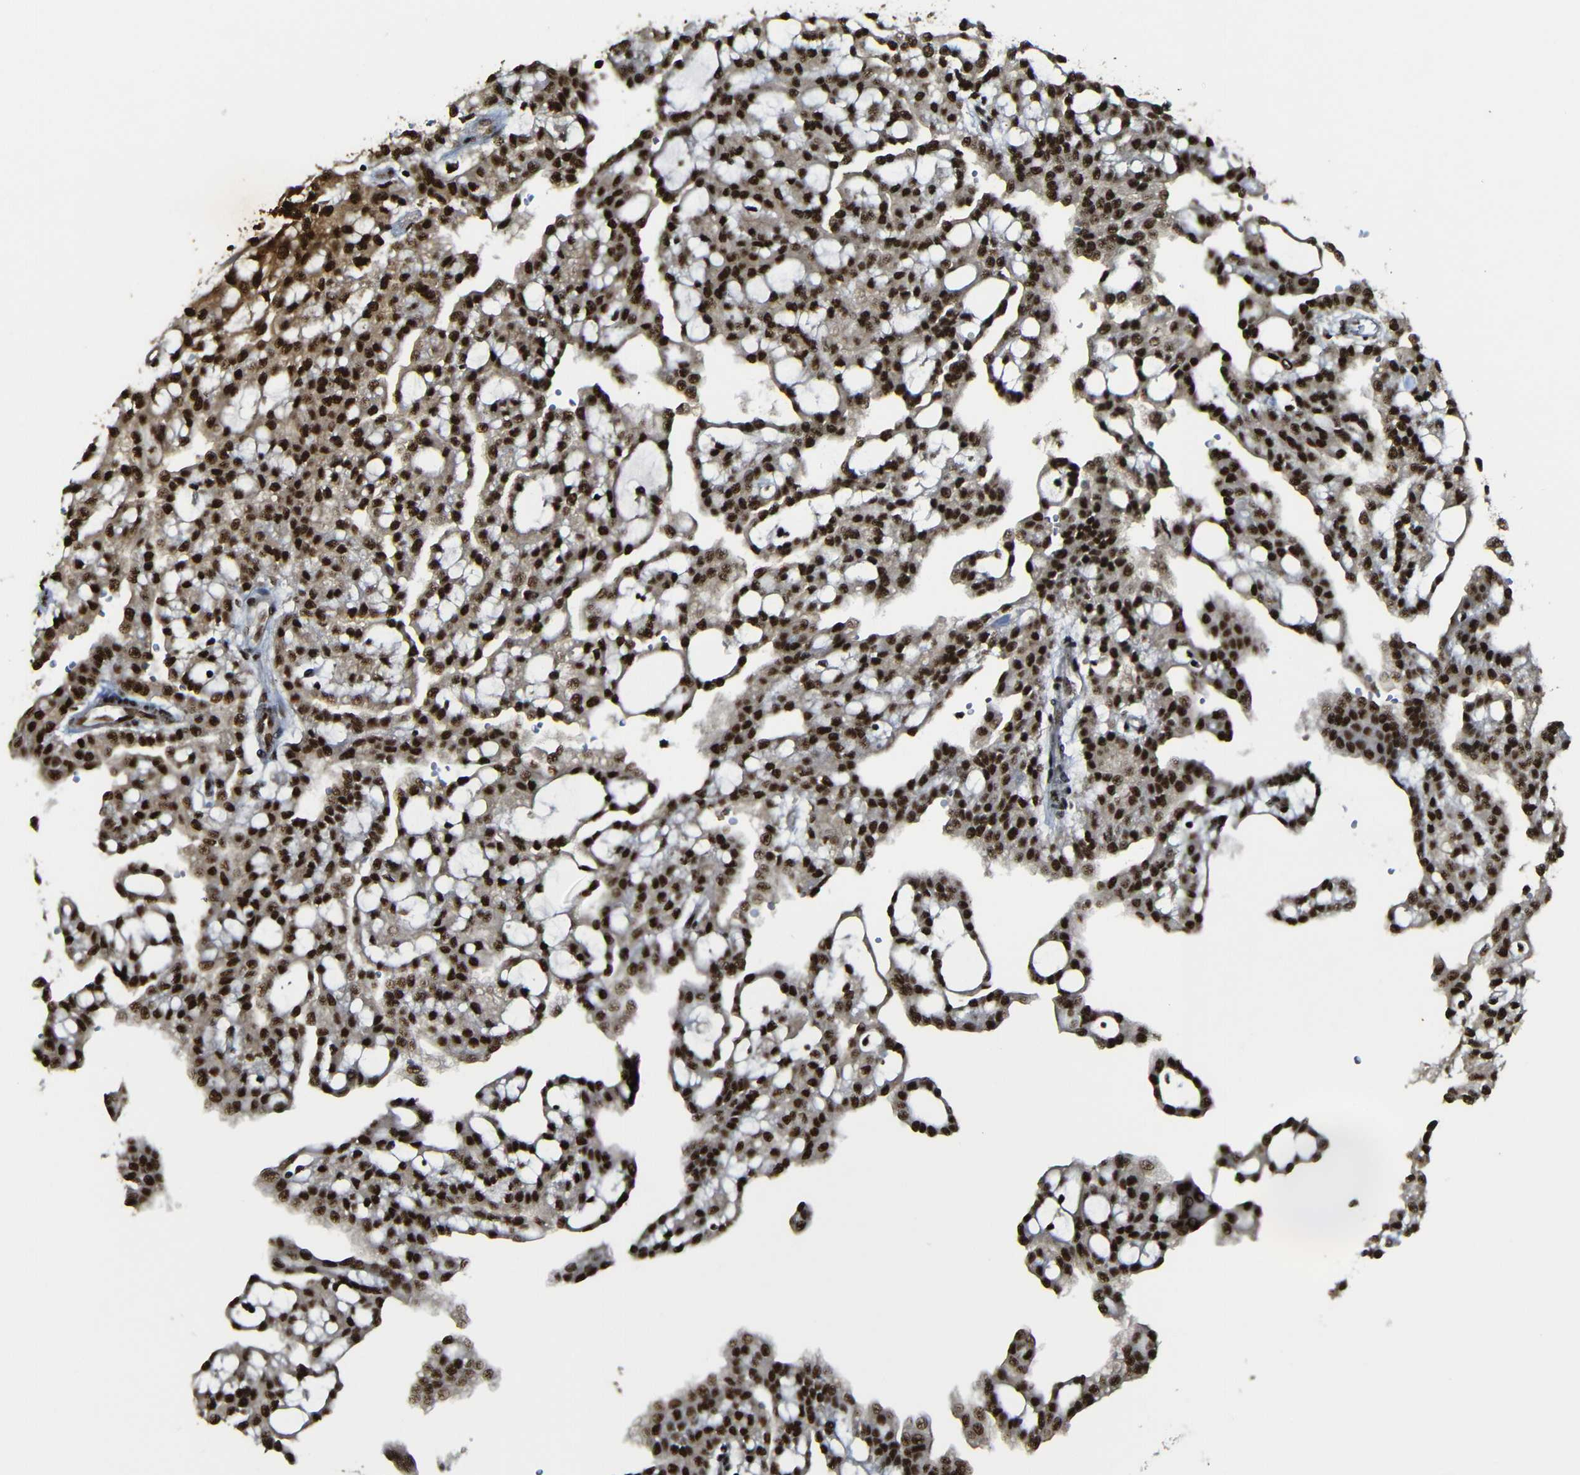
{"staining": {"intensity": "strong", "quantity": ">75%", "location": "cytoplasmic/membranous,nuclear"}, "tissue": "renal cancer", "cell_type": "Tumor cells", "image_type": "cancer", "snomed": [{"axis": "morphology", "description": "Adenocarcinoma, NOS"}, {"axis": "topography", "description": "Kidney"}], "caption": "Renal cancer tissue displays strong cytoplasmic/membranous and nuclear staining in about >75% of tumor cells The staining was performed using DAB (3,3'-diaminobenzidine), with brown indicating positive protein expression. Nuclei are stained blue with hematoxylin.", "gene": "TCF7L2", "patient": {"sex": "male", "age": 63}}